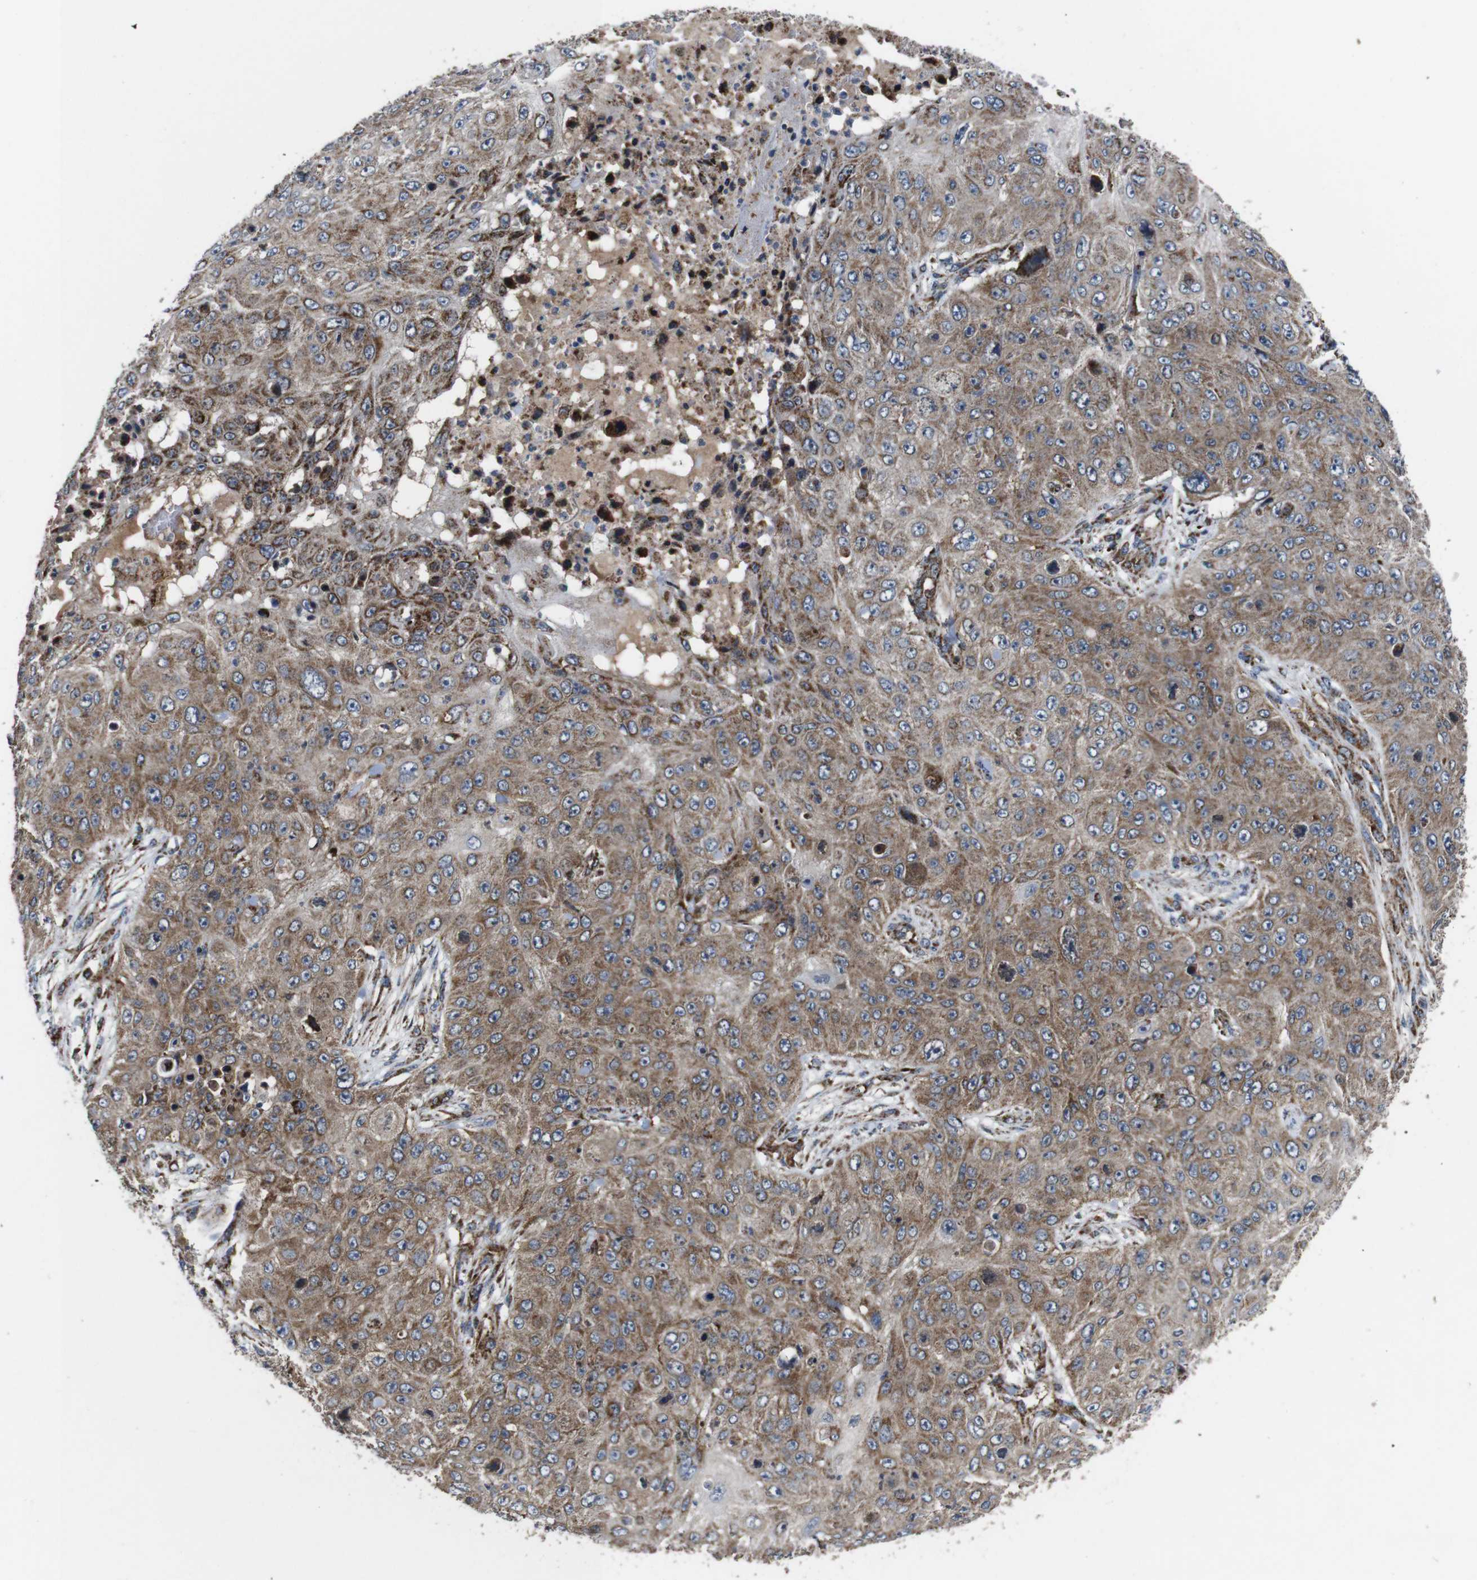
{"staining": {"intensity": "weak", "quantity": "25%-75%", "location": "cytoplasmic/membranous"}, "tissue": "skin cancer", "cell_type": "Tumor cells", "image_type": "cancer", "snomed": [{"axis": "morphology", "description": "Squamous cell carcinoma, NOS"}, {"axis": "topography", "description": "Skin"}], "caption": "Skin cancer tissue exhibits weak cytoplasmic/membranous positivity in approximately 25%-75% of tumor cells, visualized by immunohistochemistry.", "gene": "HK1", "patient": {"sex": "female", "age": 80}}